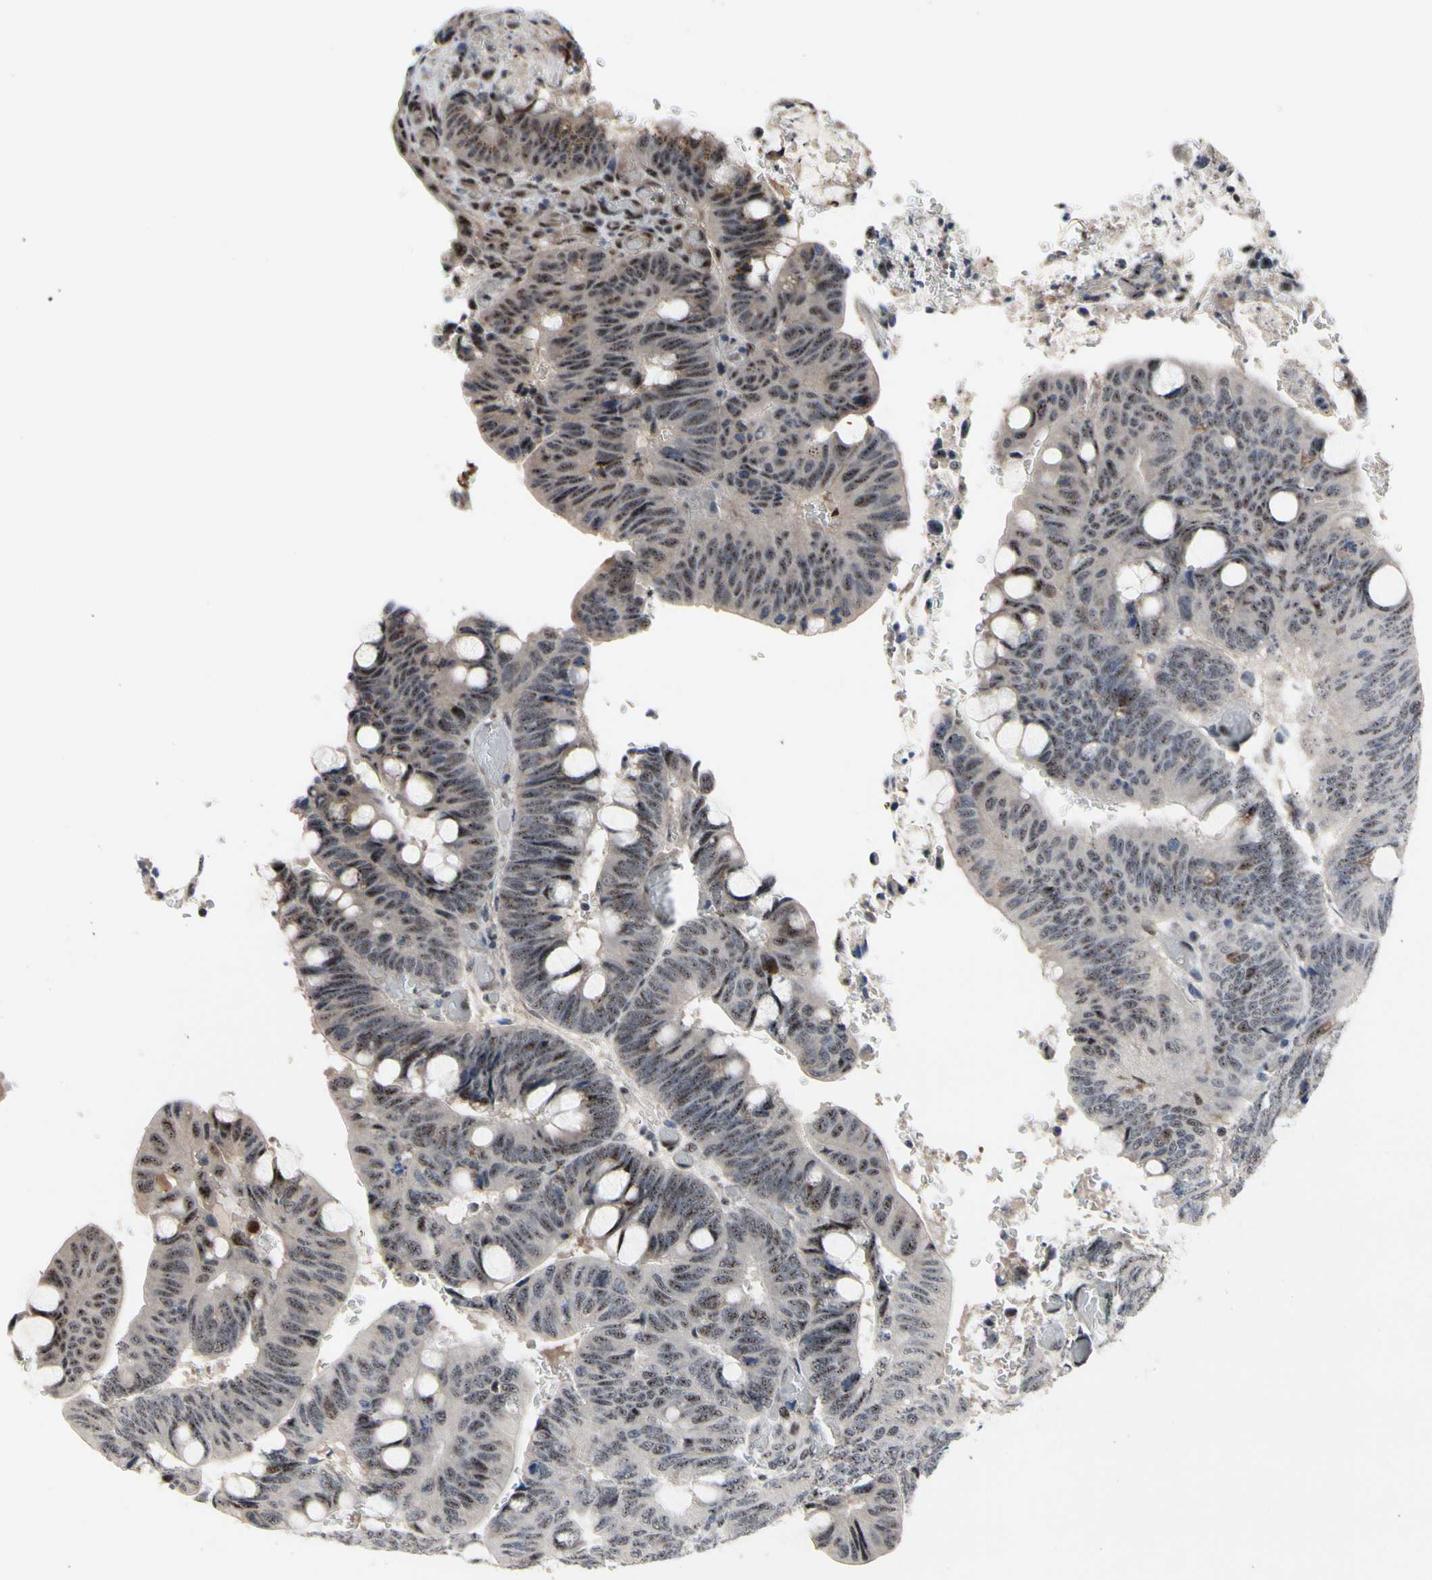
{"staining": {"intensity": "weak", "quantity": ">75%", "location": "cytoplasmic/membranous,nuclear"}, "tissue": "colorectal cancer", "cell_type": "Tumor cells", "image_type": "cancer", "snomed": [{"axis": "morphology", "description": "Normal tissue, NOS"}, {"axis": "morphology", "description": "Adenocarcinoma, NOS"}, {"axis": "topography", "description": "Rectum"}, {"axis": "topography", "description": "Peripheral nerve tissue"}], "caption": "The photomicrograph exhibits immunohistochemical staining of colorectal adenocarcinoma. There is weak cytoplasmic/membranous and nuclear expression is appreciated in about >75% of tumor cells.", "gene": "SOX7", "patient": {"sex": "male", "age": 92}}